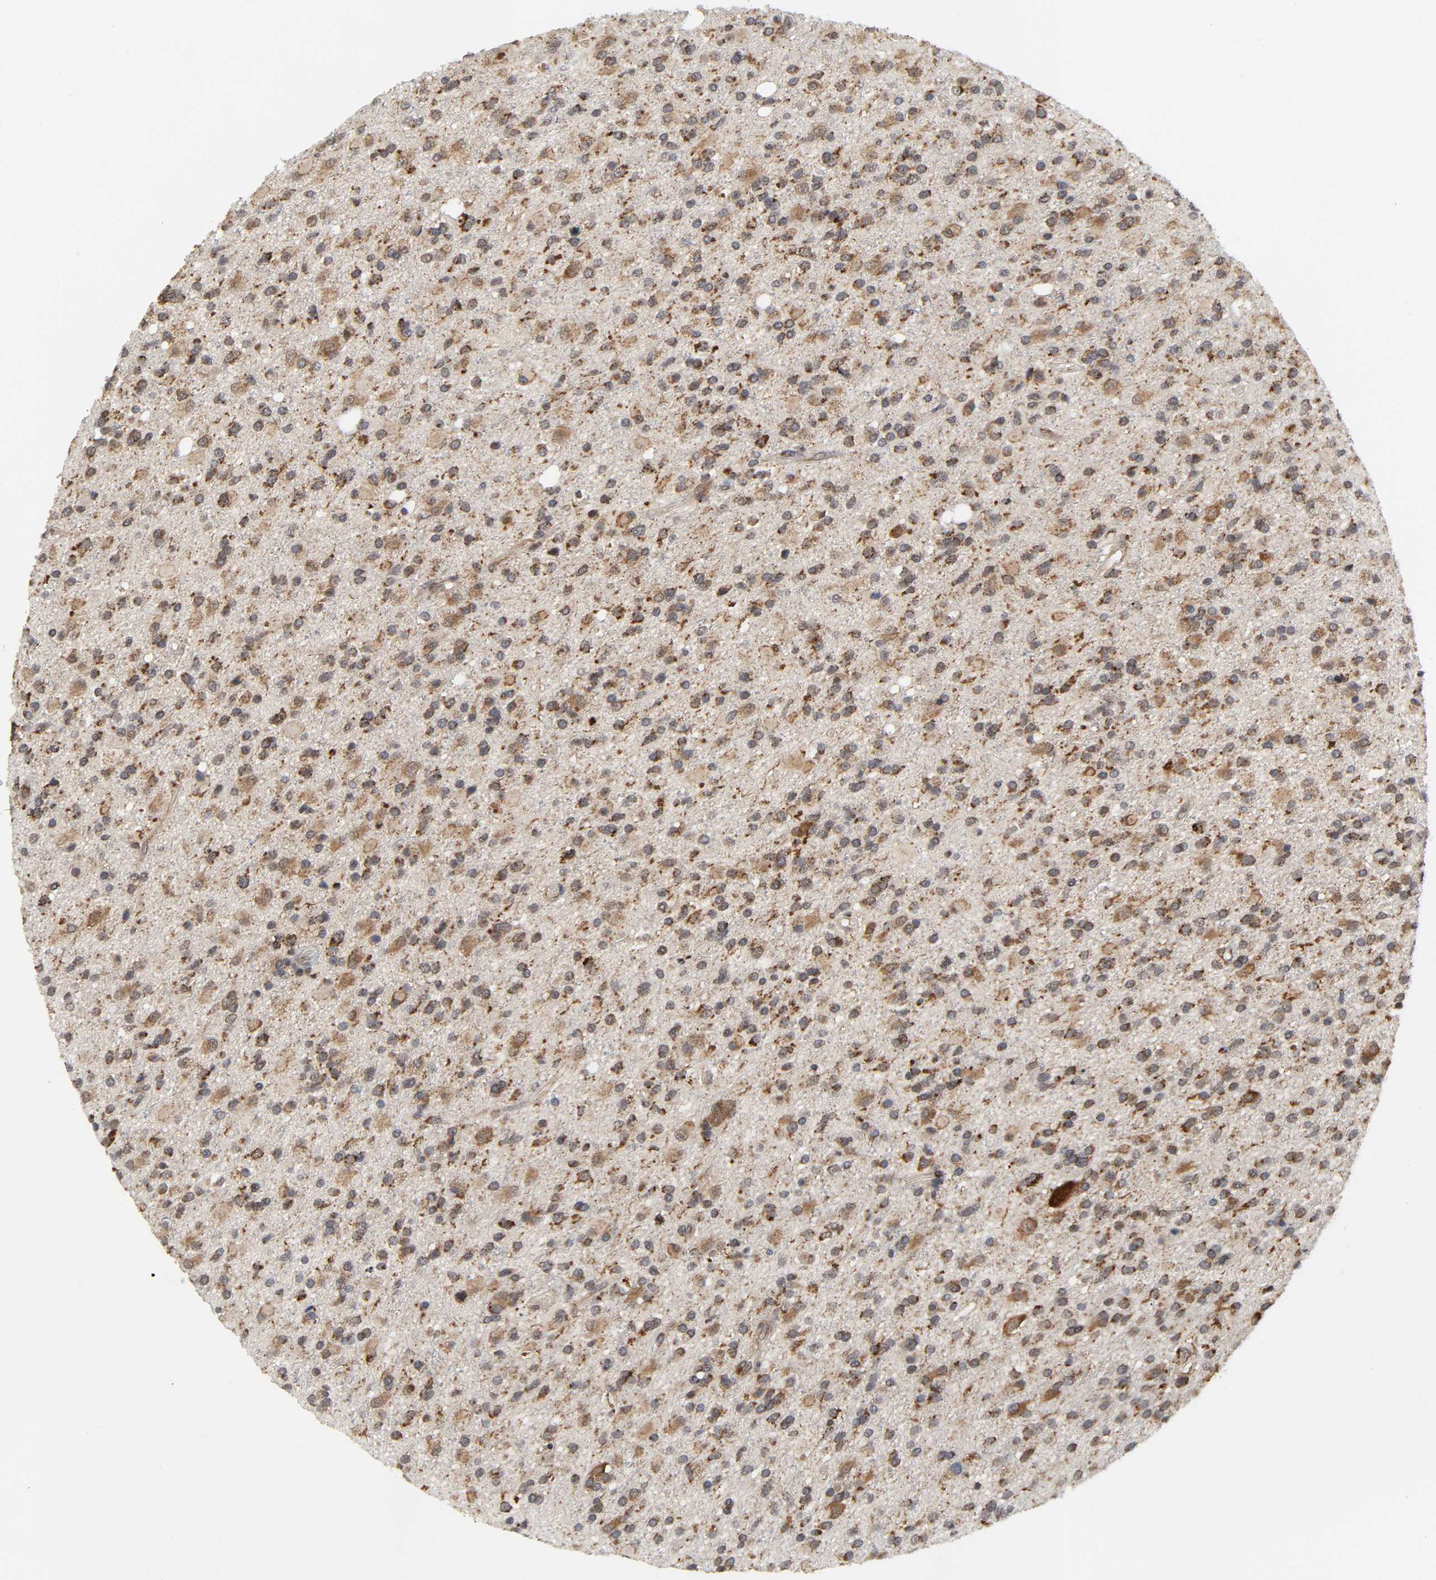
{"staining": {"intensity": "strong", "quantity": ">75%", "location": "cytoplasmic/membranous"}, "tissue": "glioma", "cell_type": "Tumor cells", "image_type": "cancer", "snomed": [{"axis": "morphology", "description": "Glioma, malignant, High grade"}, {"axis": "topography", "description": "Brain"}], "caption": "Protein expression analysis of human glioma reveals strong cytoplasmic/membranous staining in about >75% of tumor cells.", "gene": "SLC30A9", "patient": {"sex": "male", "age": 33}}